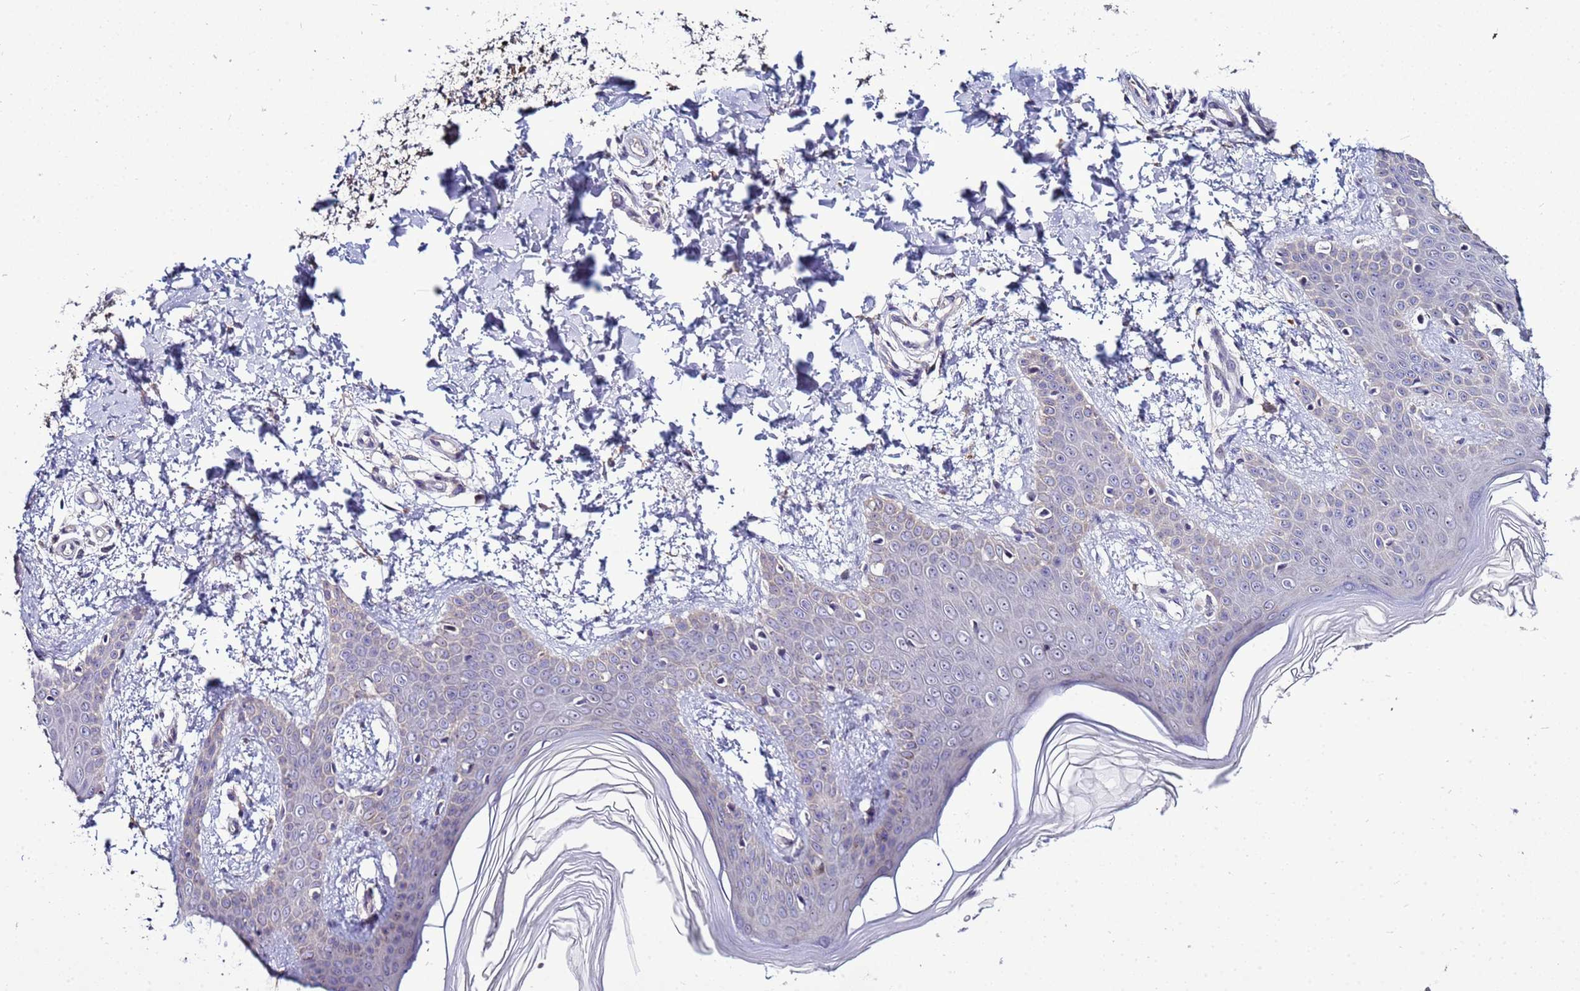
{"staining": {"intensity": "negative", "quantity": "none", "location": "none"}, "tissue": "skin", "cell_type": "Fibroblasts", "image_type": "normal", "snomed": [{"axis": "morphology", "description": "Normal tissue, NOS"}, {"axis": "topography", "description": "Skin"}], "caption": "The immunohistochemistry (IHC) histopathology image has no significant positivity in fibroblasts of skin. Nuclei are stained in blue.", "gene": "NOL8", "patient": {"sex": "male", "age": 36}}